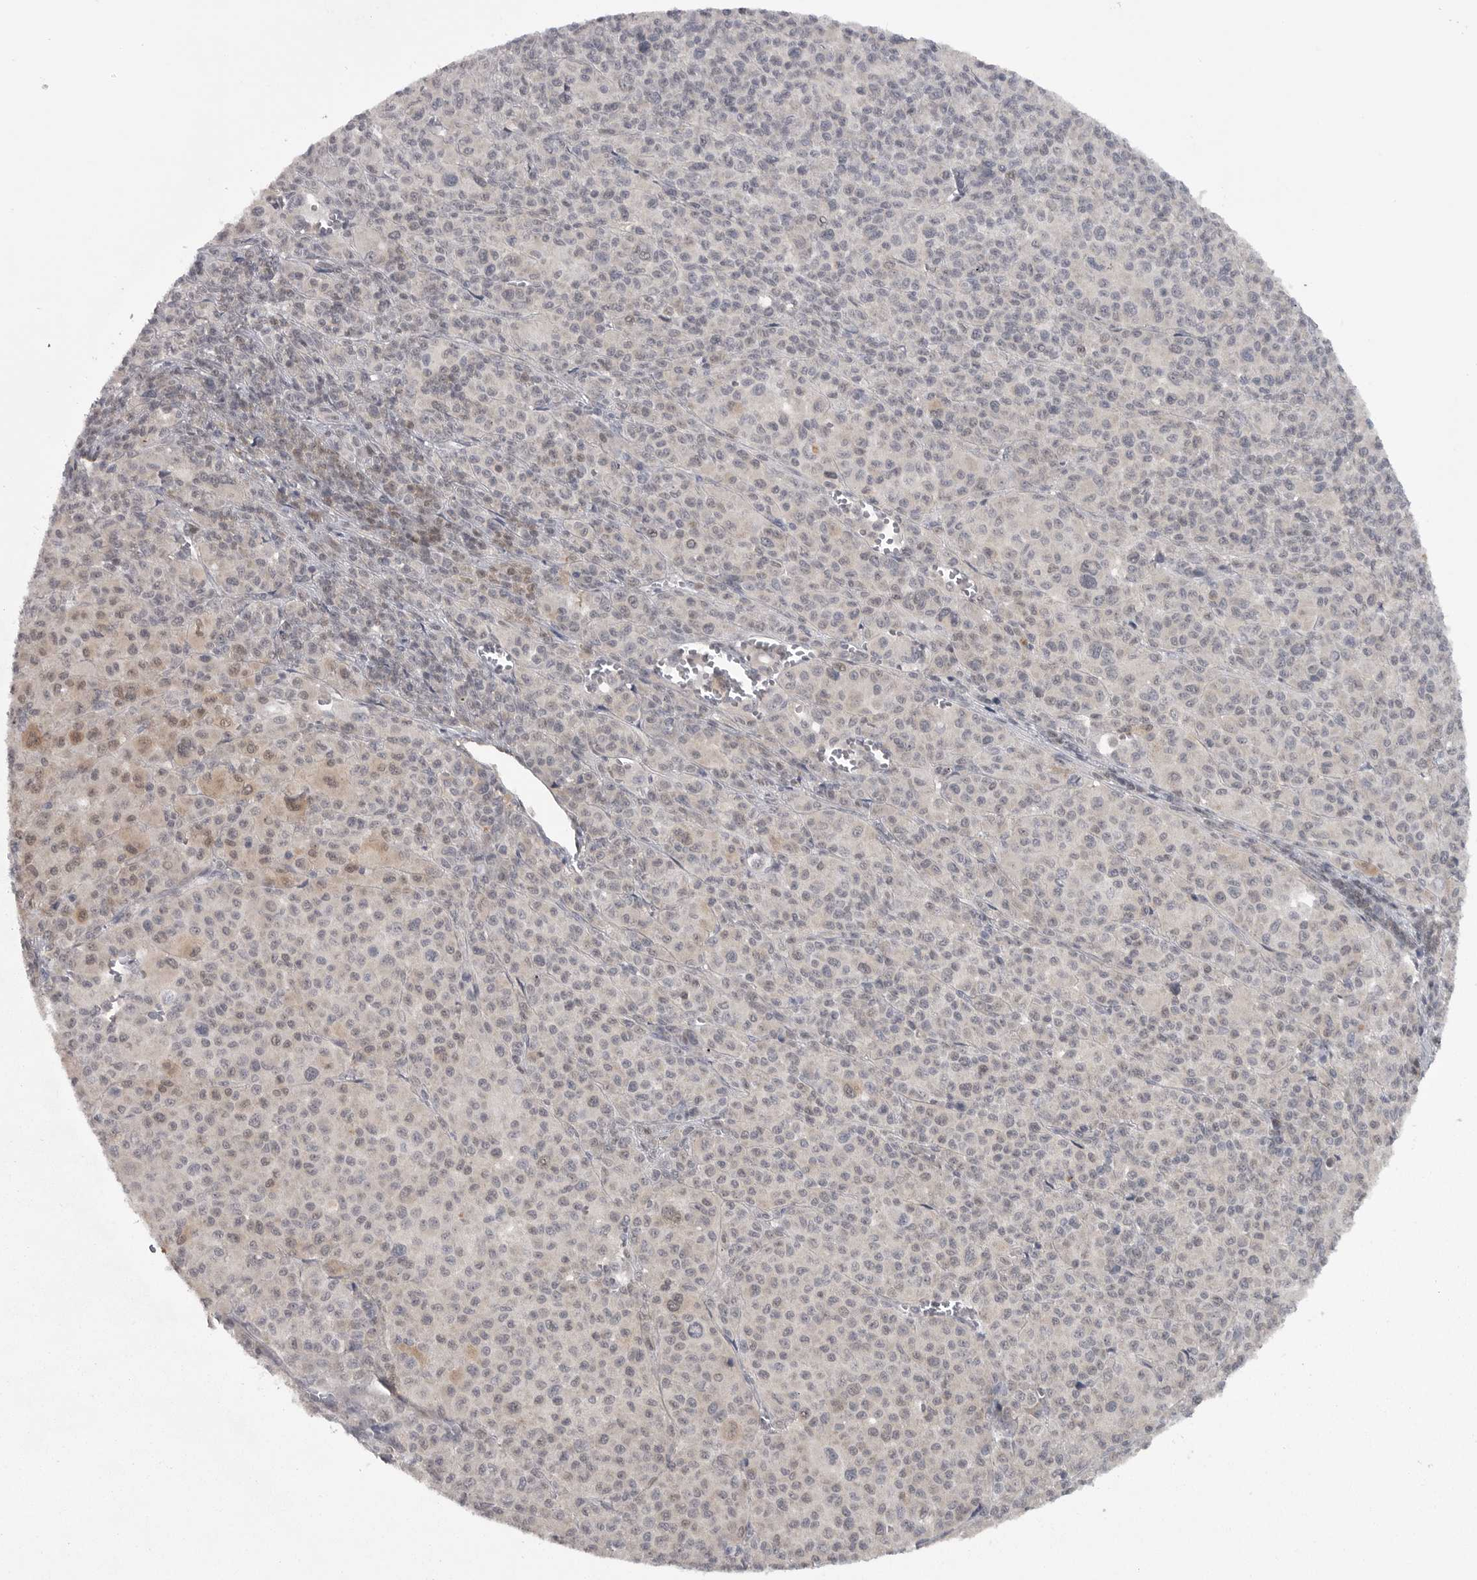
{"staining": {"intensity": "weak", "quantity": "<25%", "location": "nuclear"}, "tissue": "melanoma", "cell_type": "Tumor cells", "image_type": "cancer", "snomed": [{"axis": "morphology", "description": "Malignant melanoma, Metastatic site"}, {"axis": "topography", "description": "Skin"}], "caption": "Immunohistochemistry image of melanoma stained for a protein (brown), which reveals no positivity in tumor cells. (Brightfield microscopy of DAB immunohistochemistry at high magnification).", "gene": "PPP1R9A", "patient": {"sex": "female", "age": 74}}